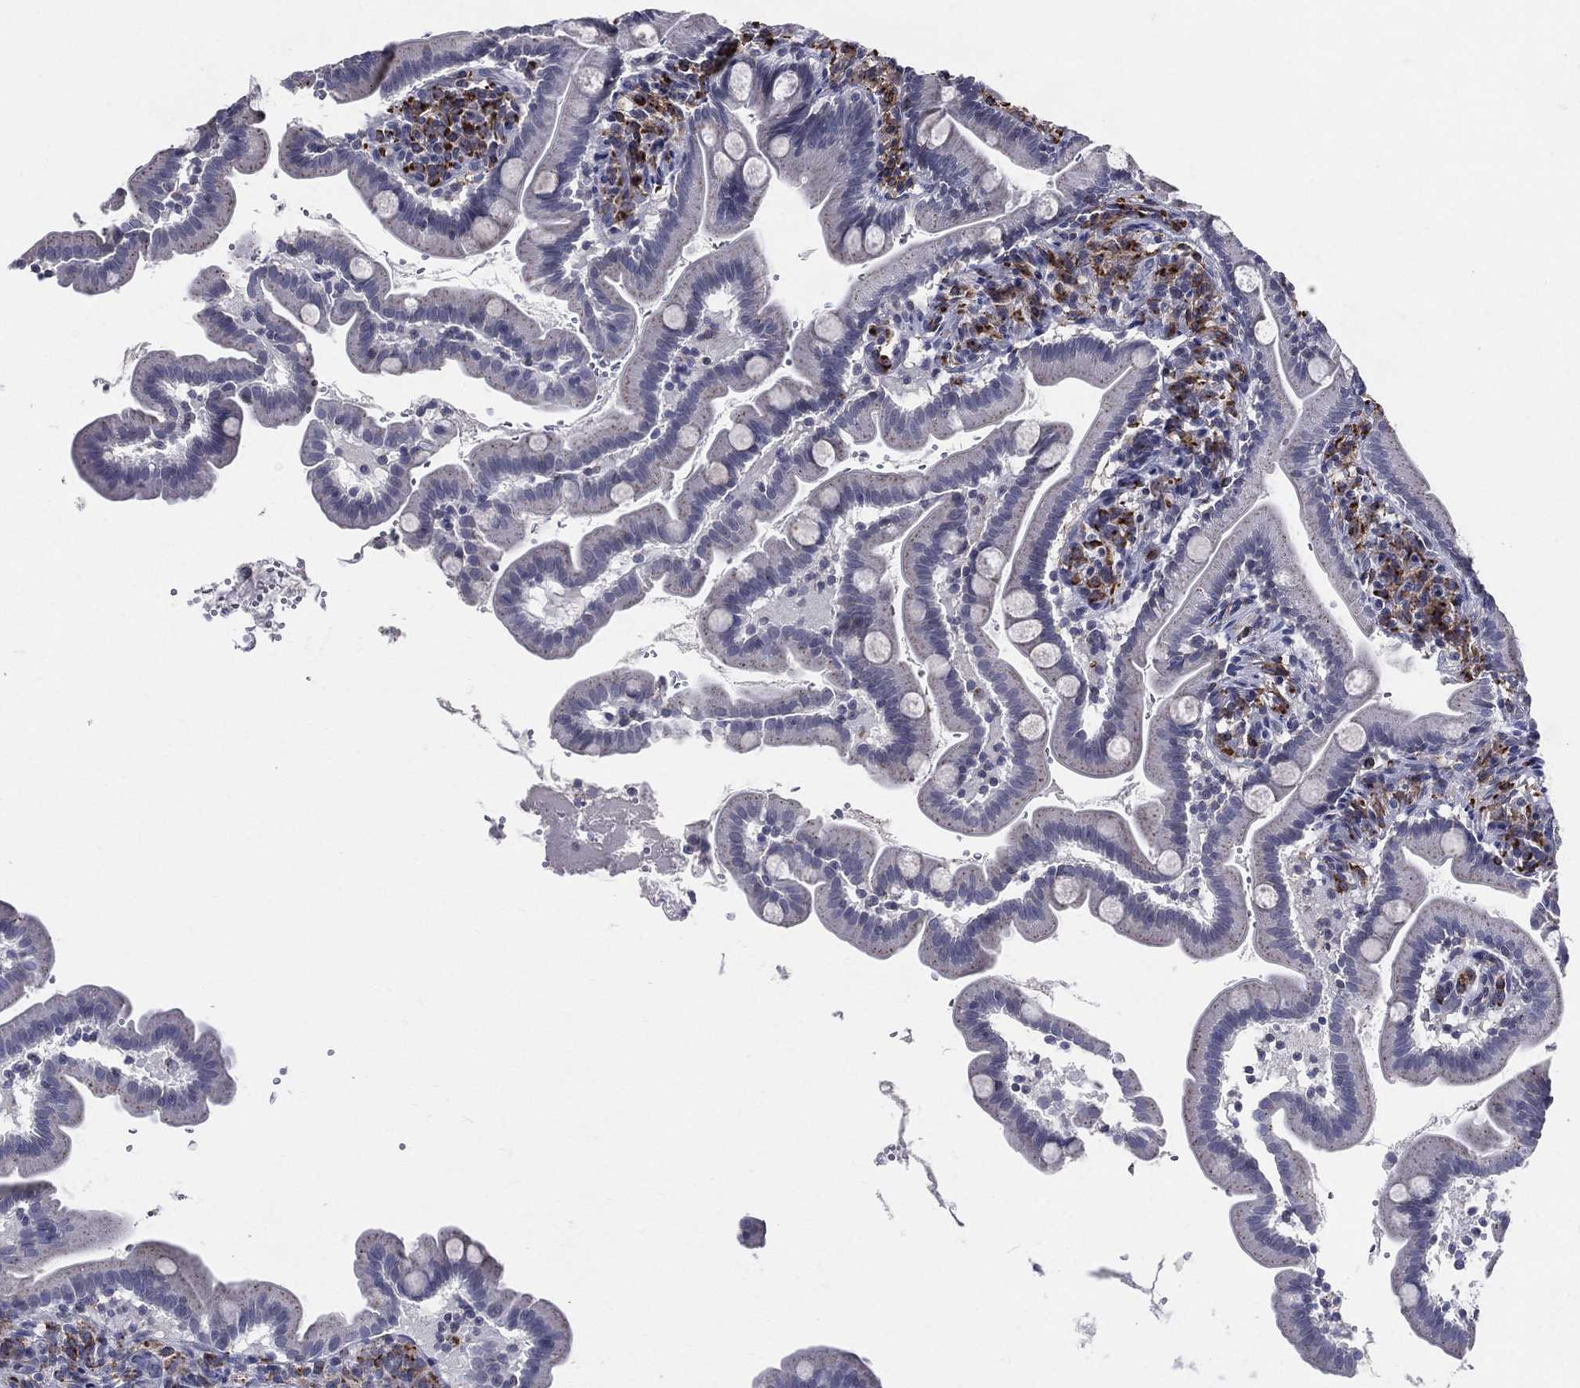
{"staining": {"intensity": "negative", "quantity": "none", "location": "none"}, "tissue": "small intestine", "cell_type": "Glandular cells", "image_type": "normal", "snomed": [{"axis": "morphology", "description": "Normal tissue, NOS"}, {"axis": "topography", "description": "Small intestine"}], "caption": "Immunohistochemistry micrograph of benign small intestine stained for a protein (brown), which reveals no positivity in glandular cells. The staining was performed using DAB (3,3'-diaminobenzidine) to visualize the protein expression in brown, while the nuclei were stained in blue with hematoxylin (Magnification: 20x).", "gene": "EVI2B", "patient": {"sex": "female", "age": 44}}